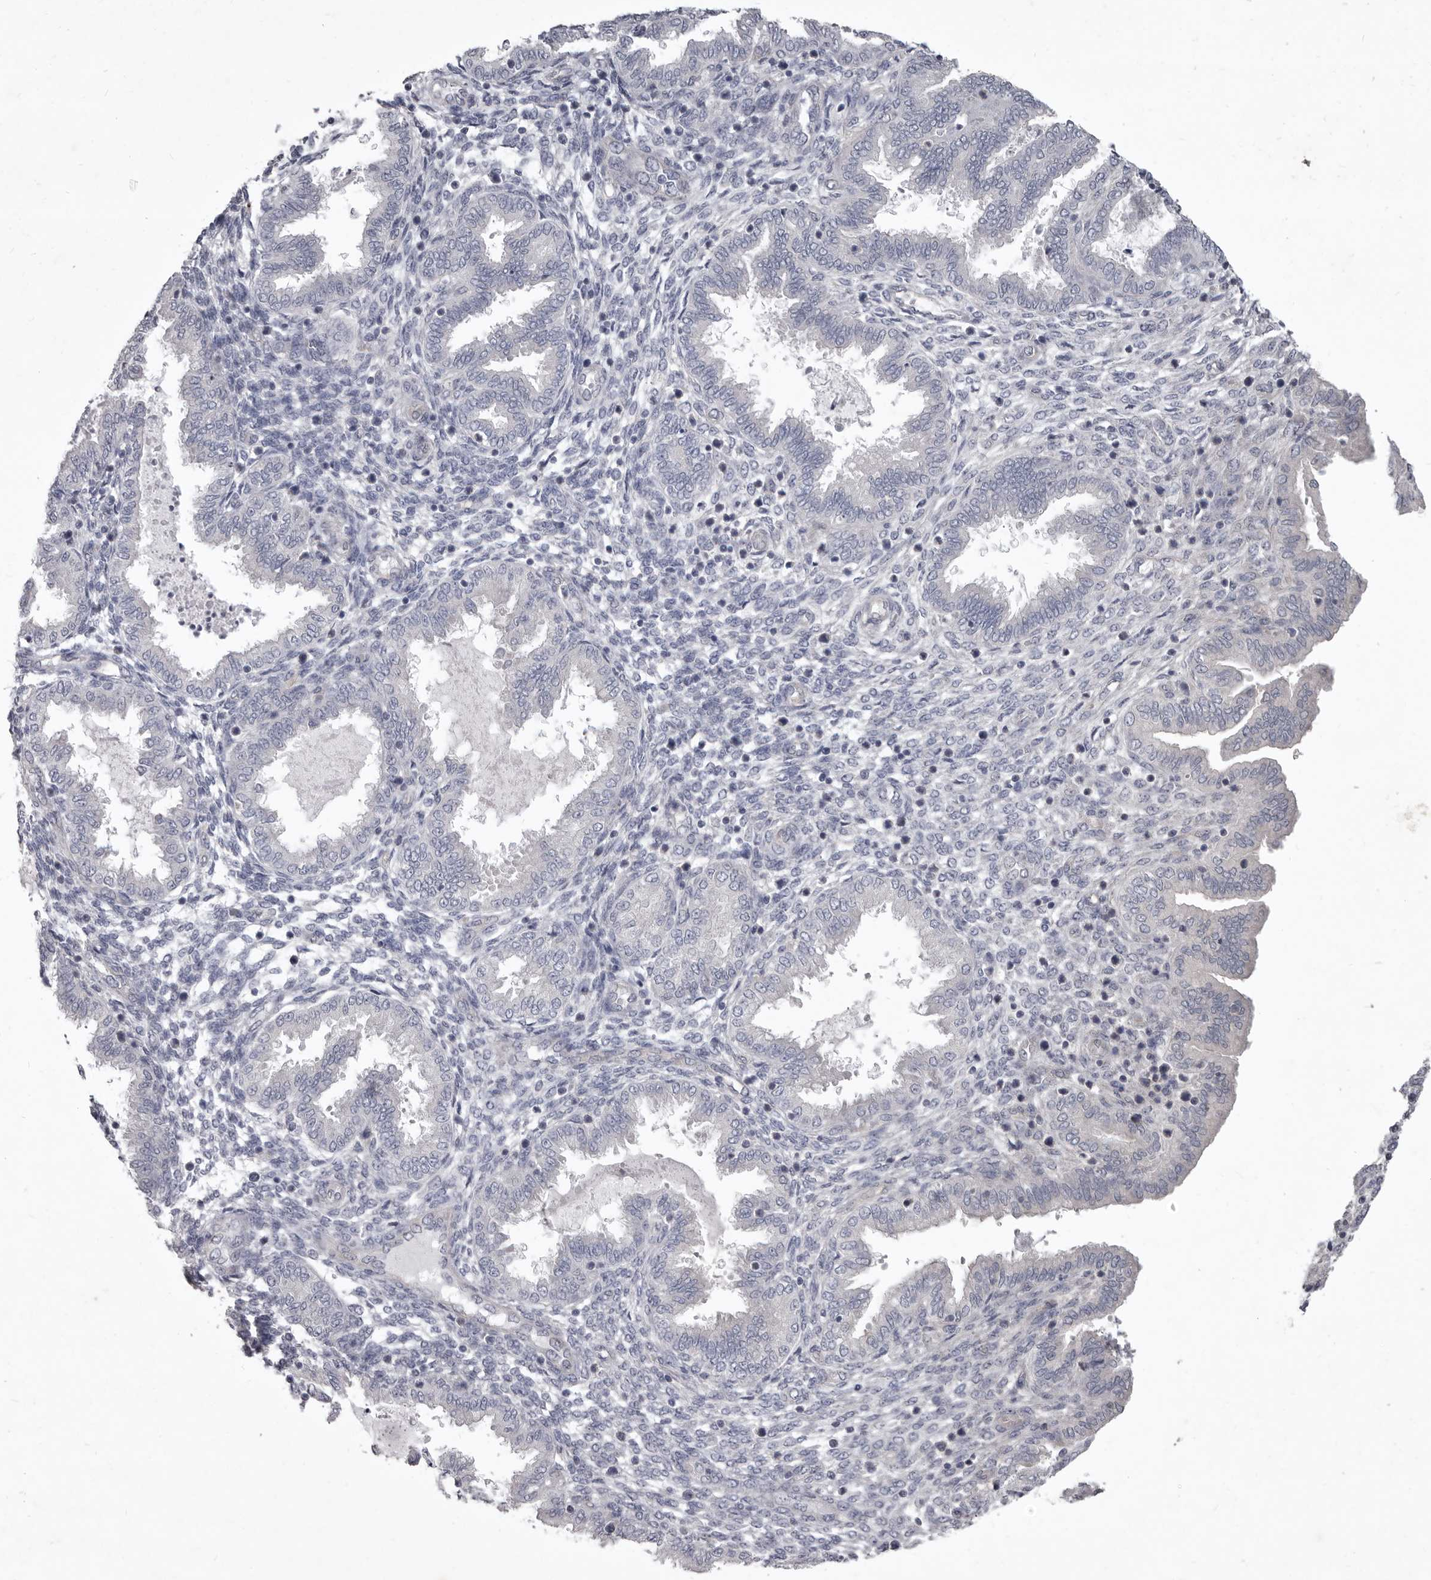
{"staining": {"intensity": "negative", "quantity": "none", "location": "none"}, "tissue": "endometrium", "cell_type": "Cells in endometrial stroma", "image_type": "normal", "snomed": [{"axis": "morphology", "description": "Normal tissue, NOS"}, {"axis": "topography", "description": "Endometrium"}], "caption": "Cells in endometrial stroma show no significant protein expression in unremarkable endometrium. (Brightfield microscopy of DAB immunohistochemistry (IHC) at high magnification).", "gene": "GSK3B", "patient": {"sex": "female", "age": 33}}